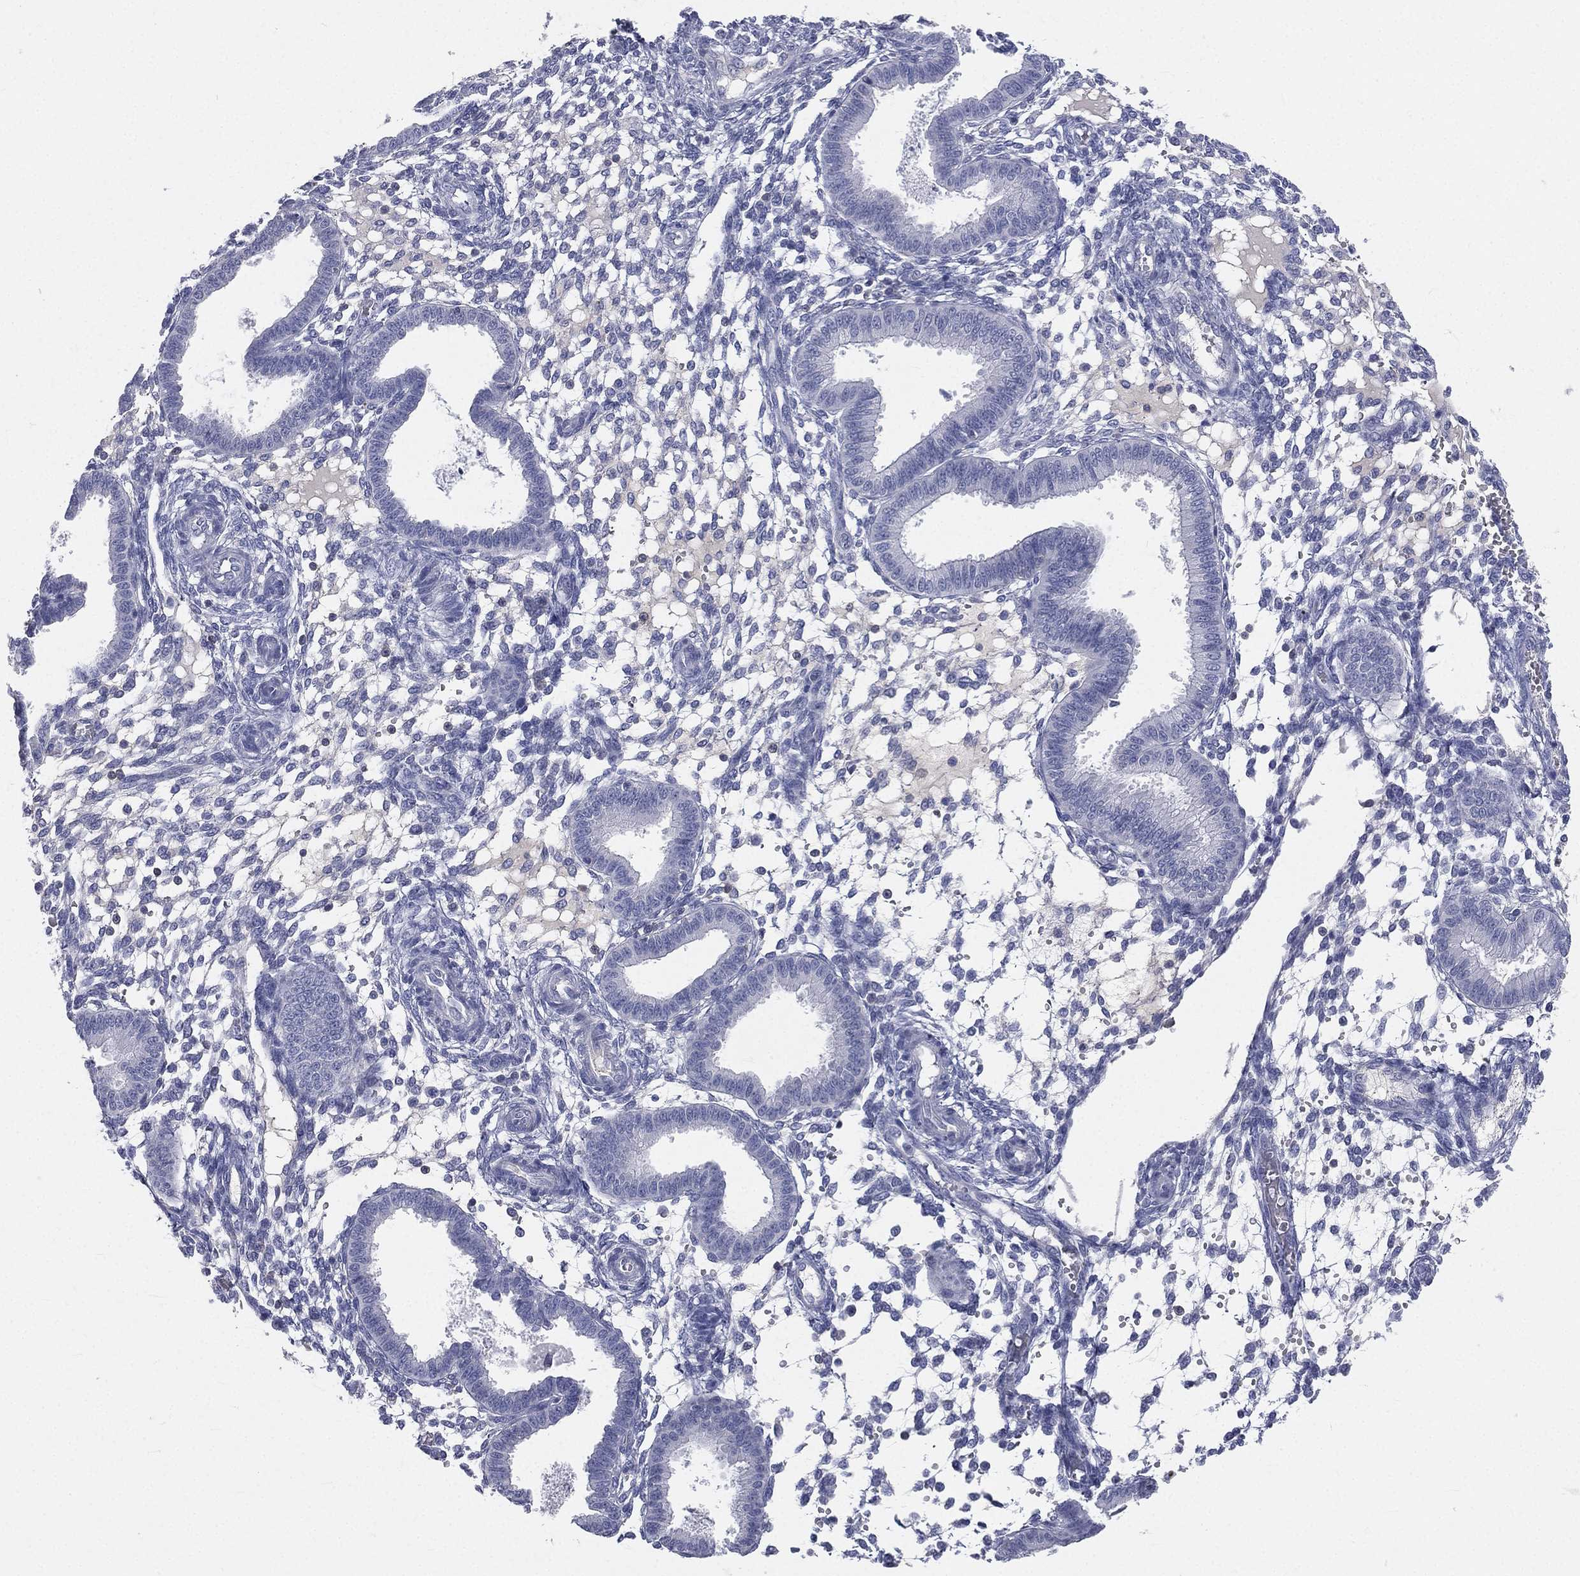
{"staining": {"intensity": "negative", "quantity": "none", "location": "none"}, "tissue": "endometrium", "cell_type": "Cells in endometrial stroma", "image_type": "normal", "snomed": [{"axis": "morphology", "description": "Normal tissue, NOS"}, {"axis": "topography", "description": "Endometrium"}], "caption": "Micrograph shows no protein positivity in cells in endometrial stroma of unremarkable endometrium.", "gene": "CD3D", "patient": {"sex": "female", "age": 43}}